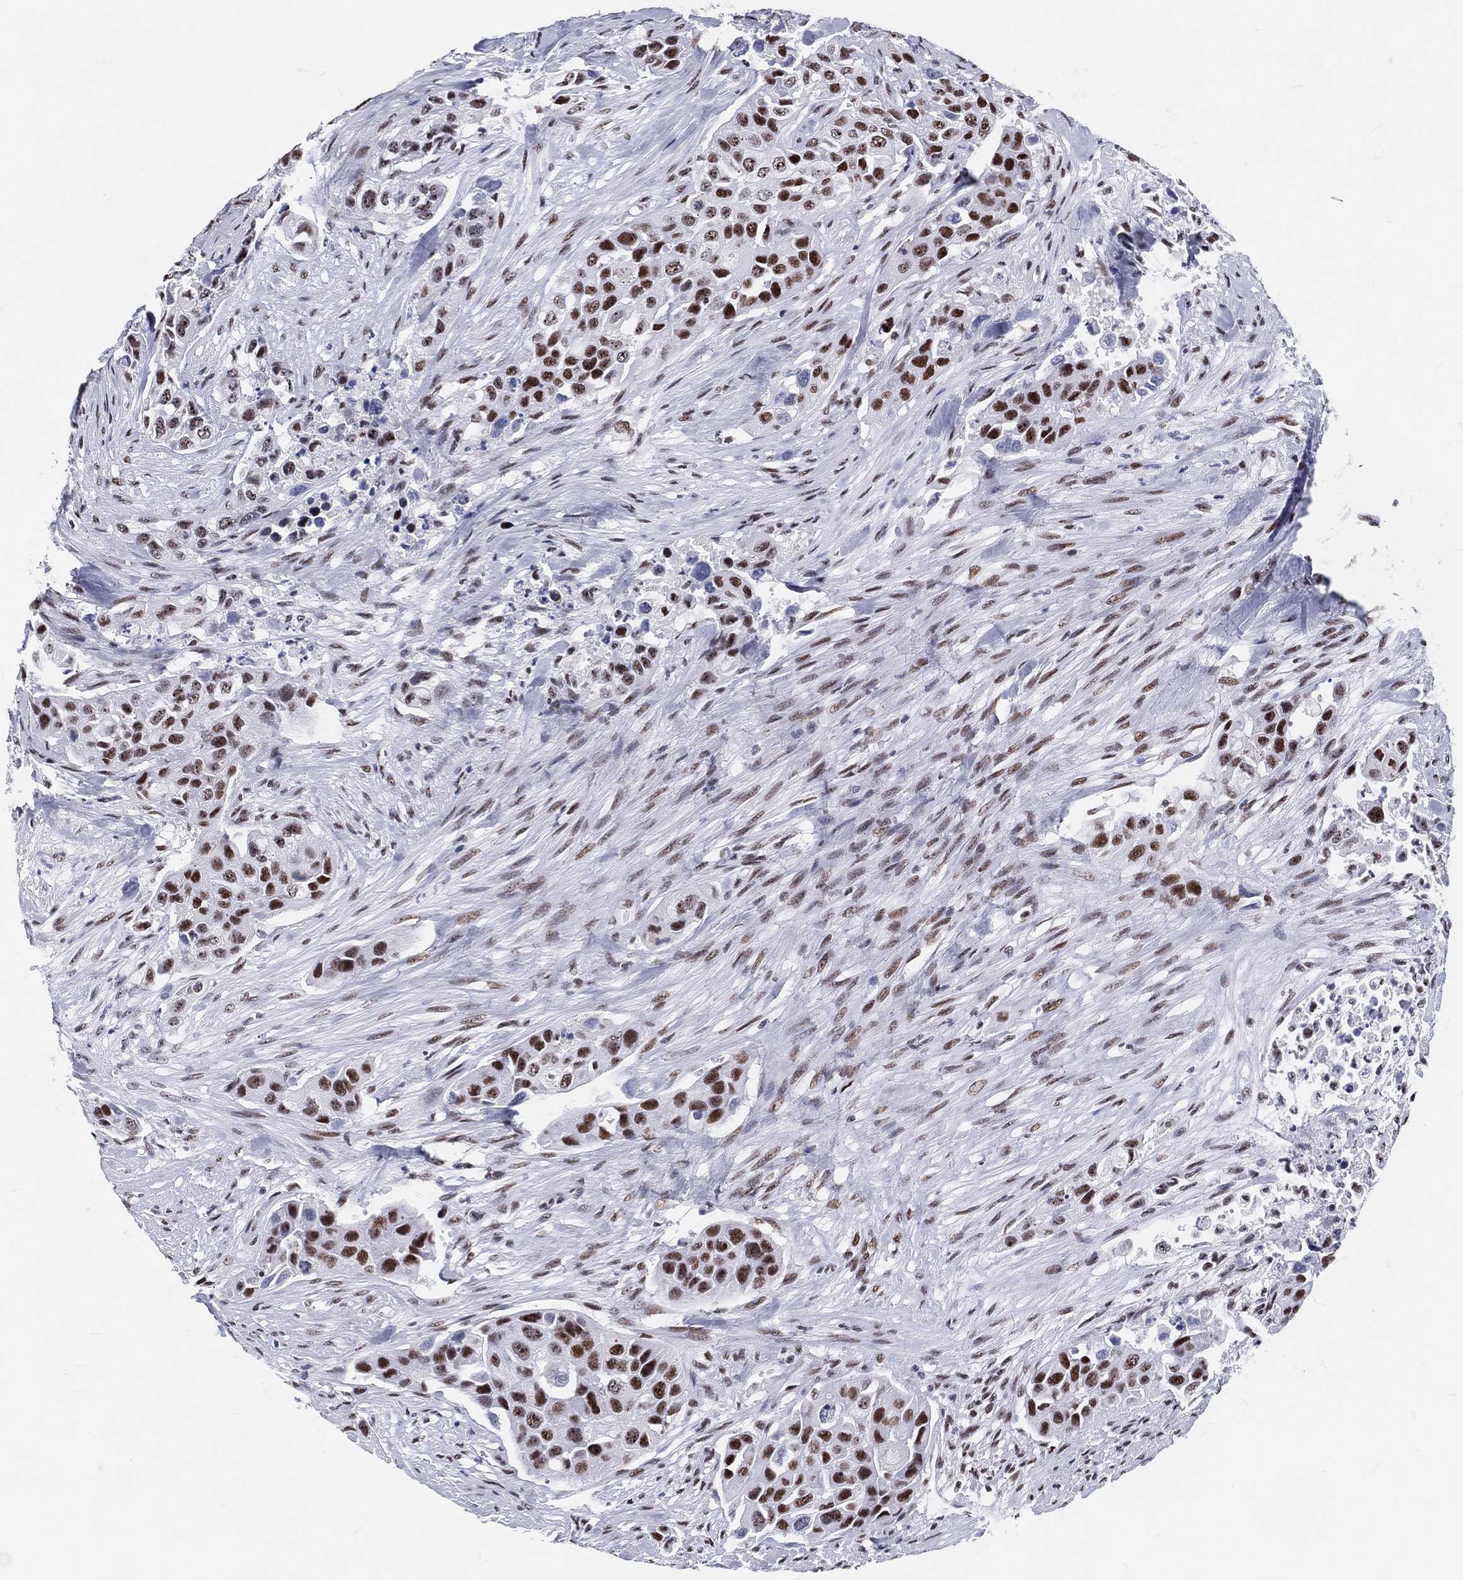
{"staining": {"intensity": "strong", "quantity": ">75%", "location": "nuclear"}, "tissue": "urothelial cancer", "cell_type": "Tumor cells", "image_type": "cancer", "snomed": [{"axis": "morphology", "description": "Urothelial carcinoma, High grade"}, {"axis": "topography", "description": "Urinary bladder"}], "caption": "Immunohistochemistry (IHC) (DAB (3,3'-diaminobenzidine)) staining of human urothelial cancer exhibits strong nuclear protein staining in approximately >75% of tumor cells. (Stains: DAB in brown, nuclei in blue, Microscopy: brightfield microscopy at high magnification).", "gene": "MAPK8IP1", "patient": {"sex": "female", "age": 73}}